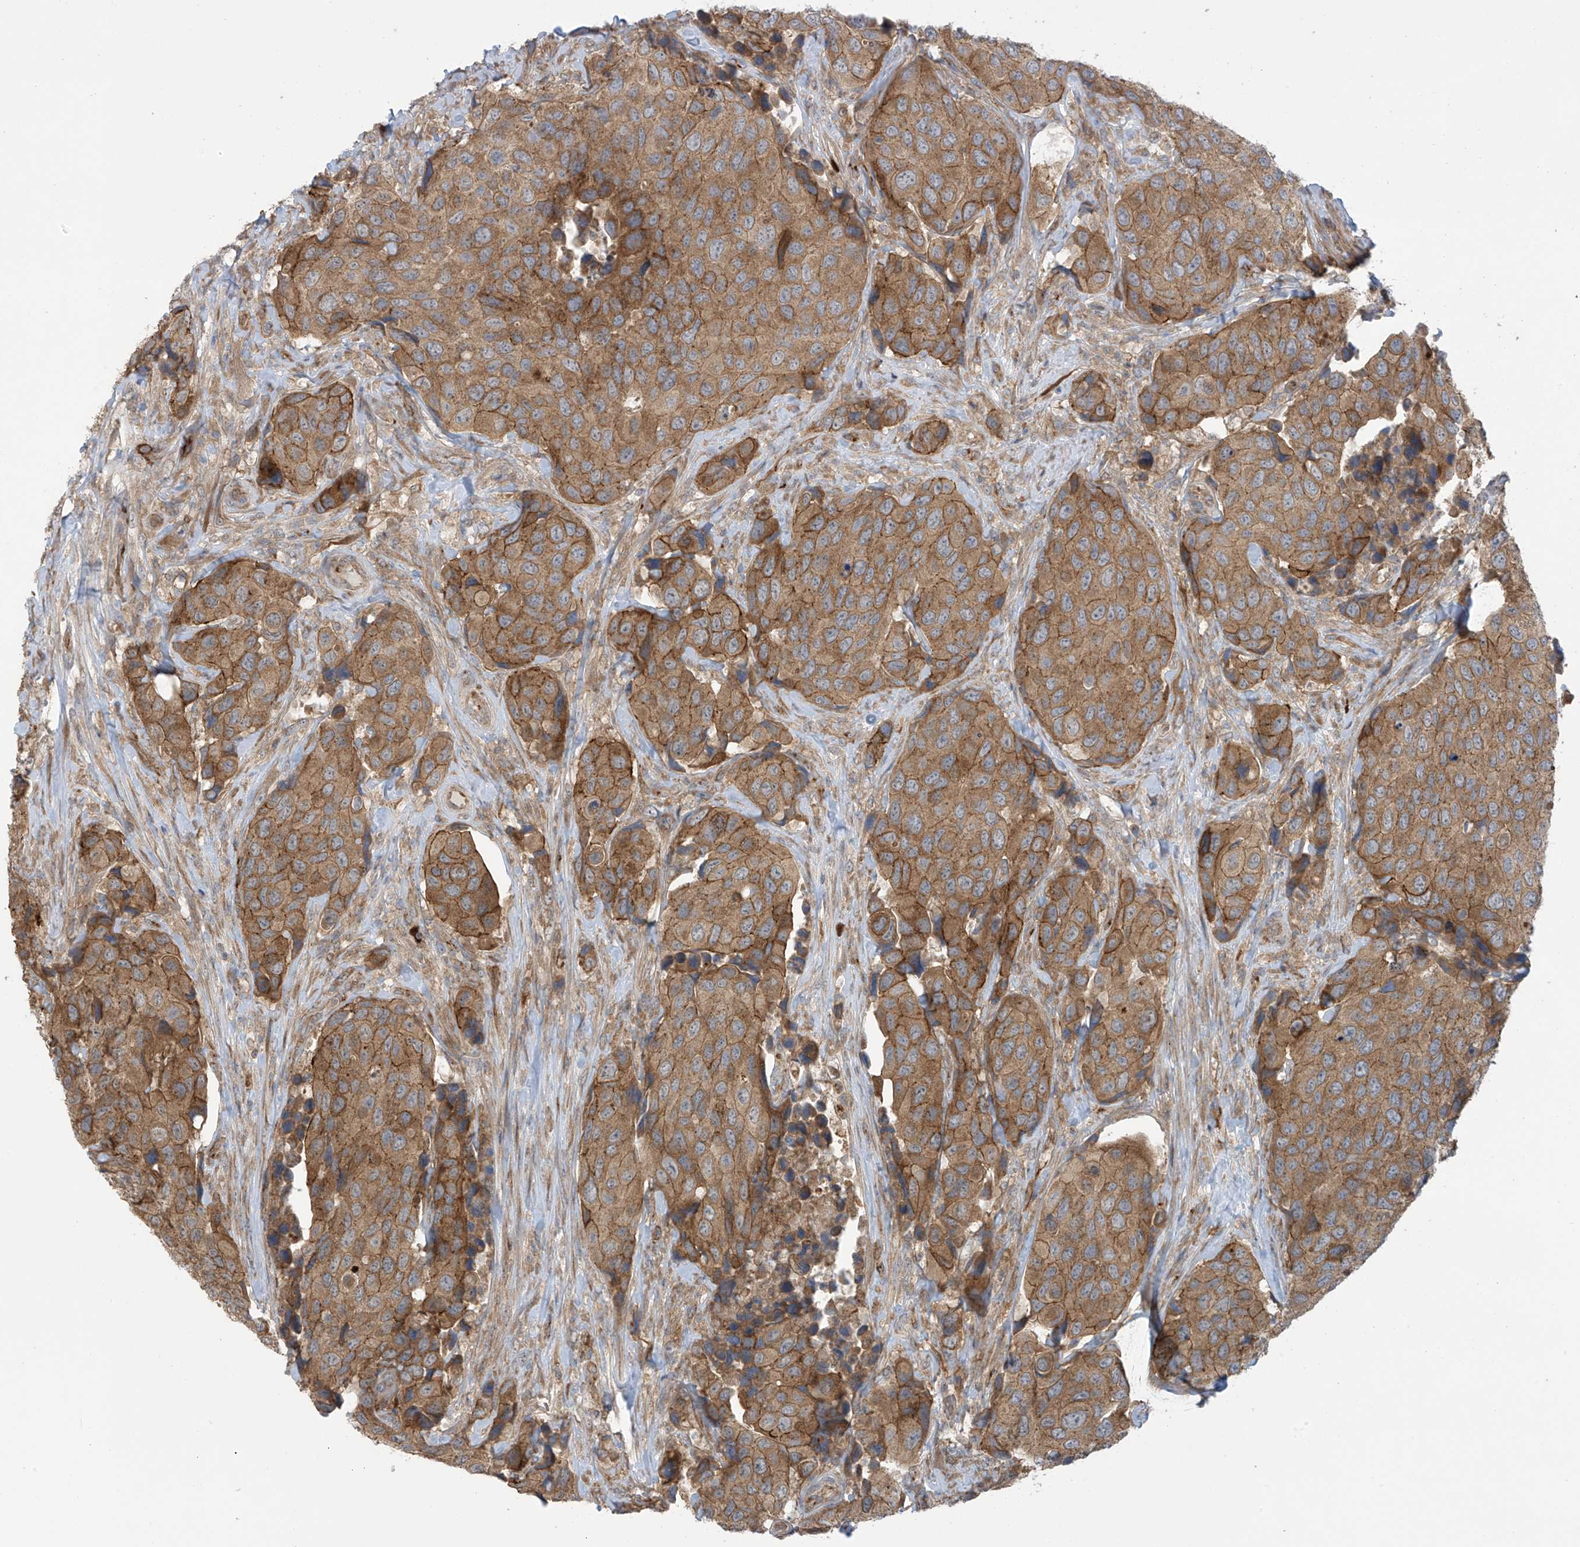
{"staining": {"intensity": "moderate", "quantity": ">75%", "location": "cytoplasmic/membranous"}, "tissue": "urothelial cancer", "cell_type": "Tumor cells", "image_type": "cancer", "snomed": [{"axis": "morphology", "description": "Urothelial carcinoma, High grade"}, {"axis": "topography", "description": "Urinary bladder"}], "caption": "Immunohistochemical staining of human urothelial cancer shows medium levels of moderate cytoplasmic/membranous expression in about >75% of tumor cells.", "gene": "KIAA1522", "patient": {"sex": "male", "age": 74}}